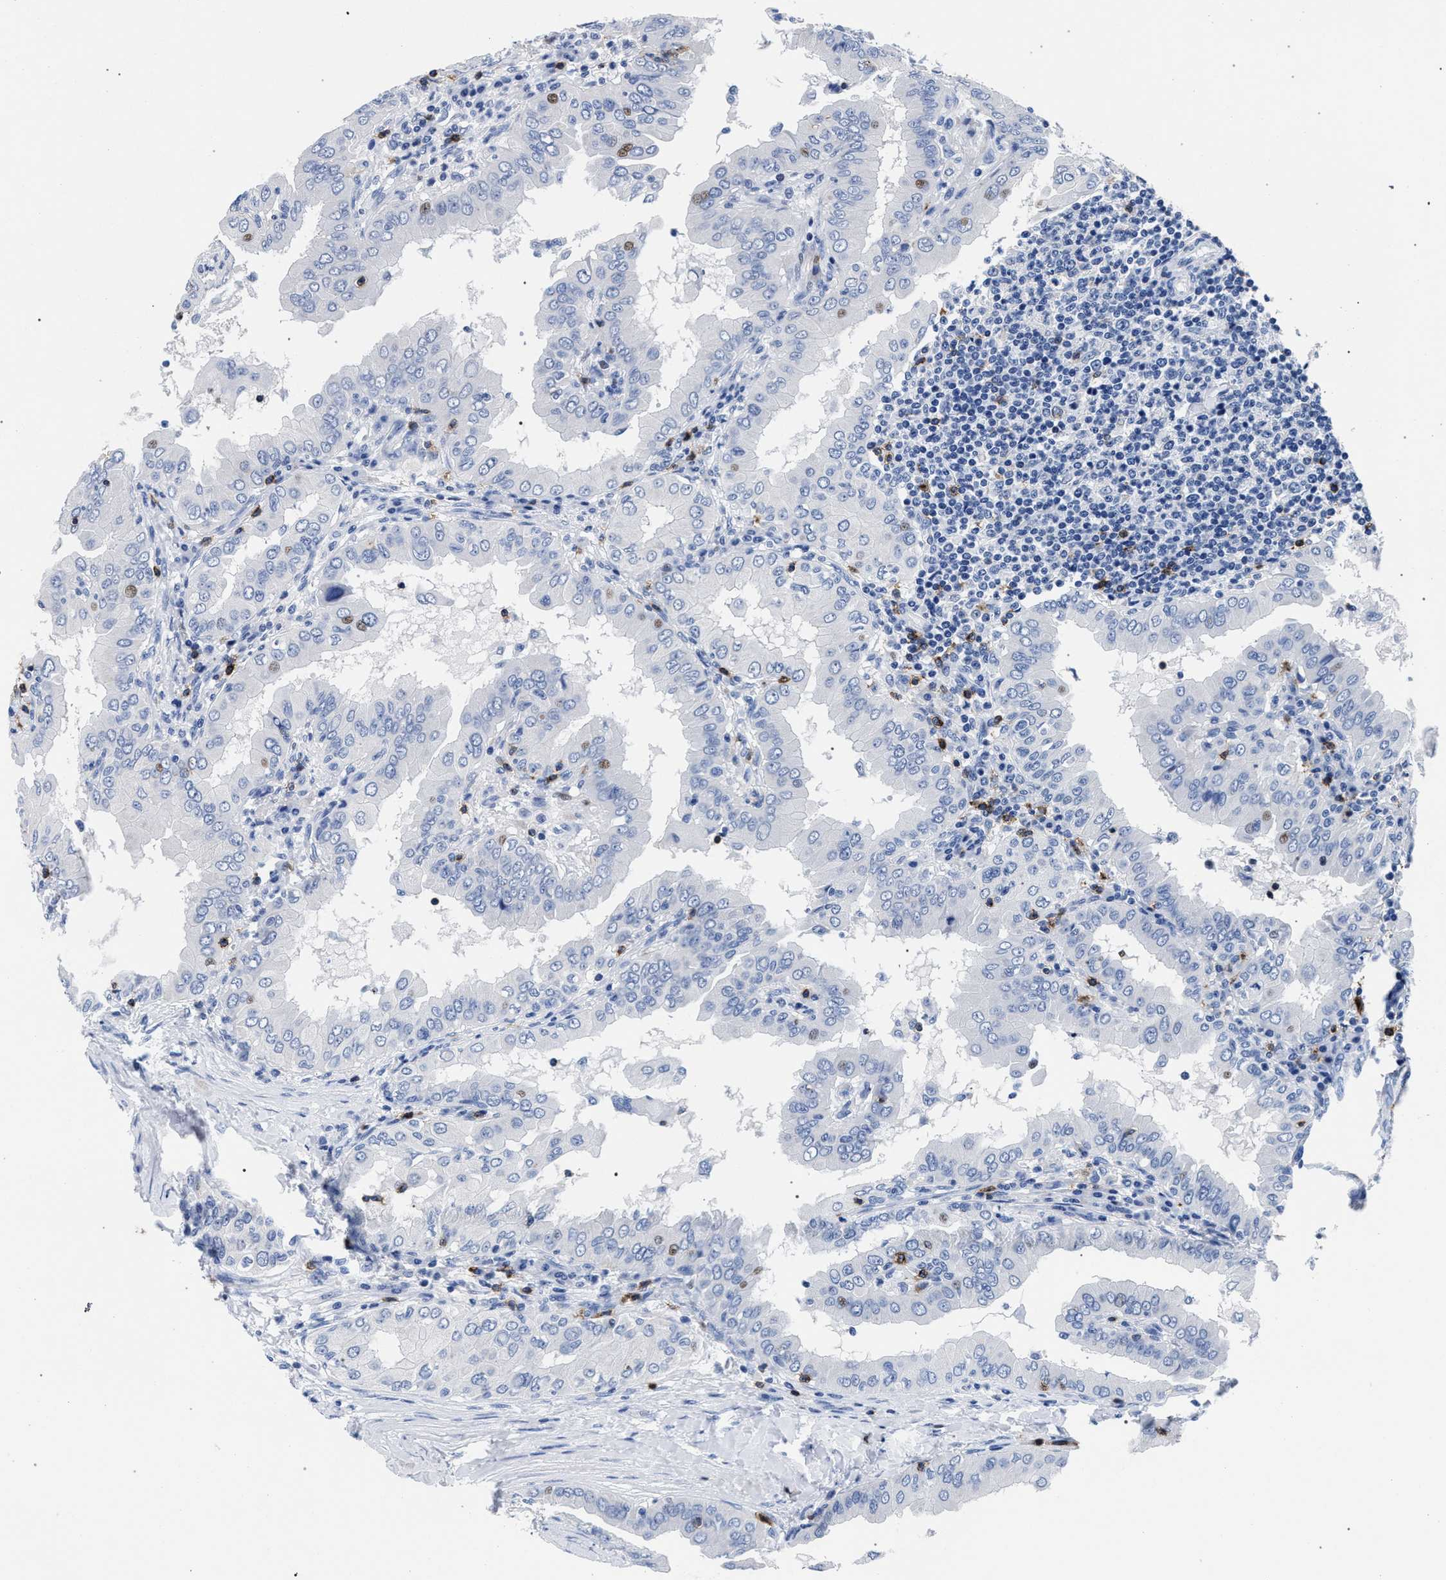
{"staining": {"intensity": "weak", "quantity": "<25%", "location": "nuclear"}, "tissue": "thyroid cancer", "cell_type": "Tumor cells", "image_type": "cancer", "snomed": [{"axis": "morphology", "description": "Papillary adenocarcinoma, NOS"}, {"axis": "topography", "description": "Thyroid gland"}], "caption": "DAB immunohistochemical staining of thyroid cancer demonstrates no significant staining in tumor cells.", "gene": "KLRK1", "patient": {"sex": "male", "age": 33}}